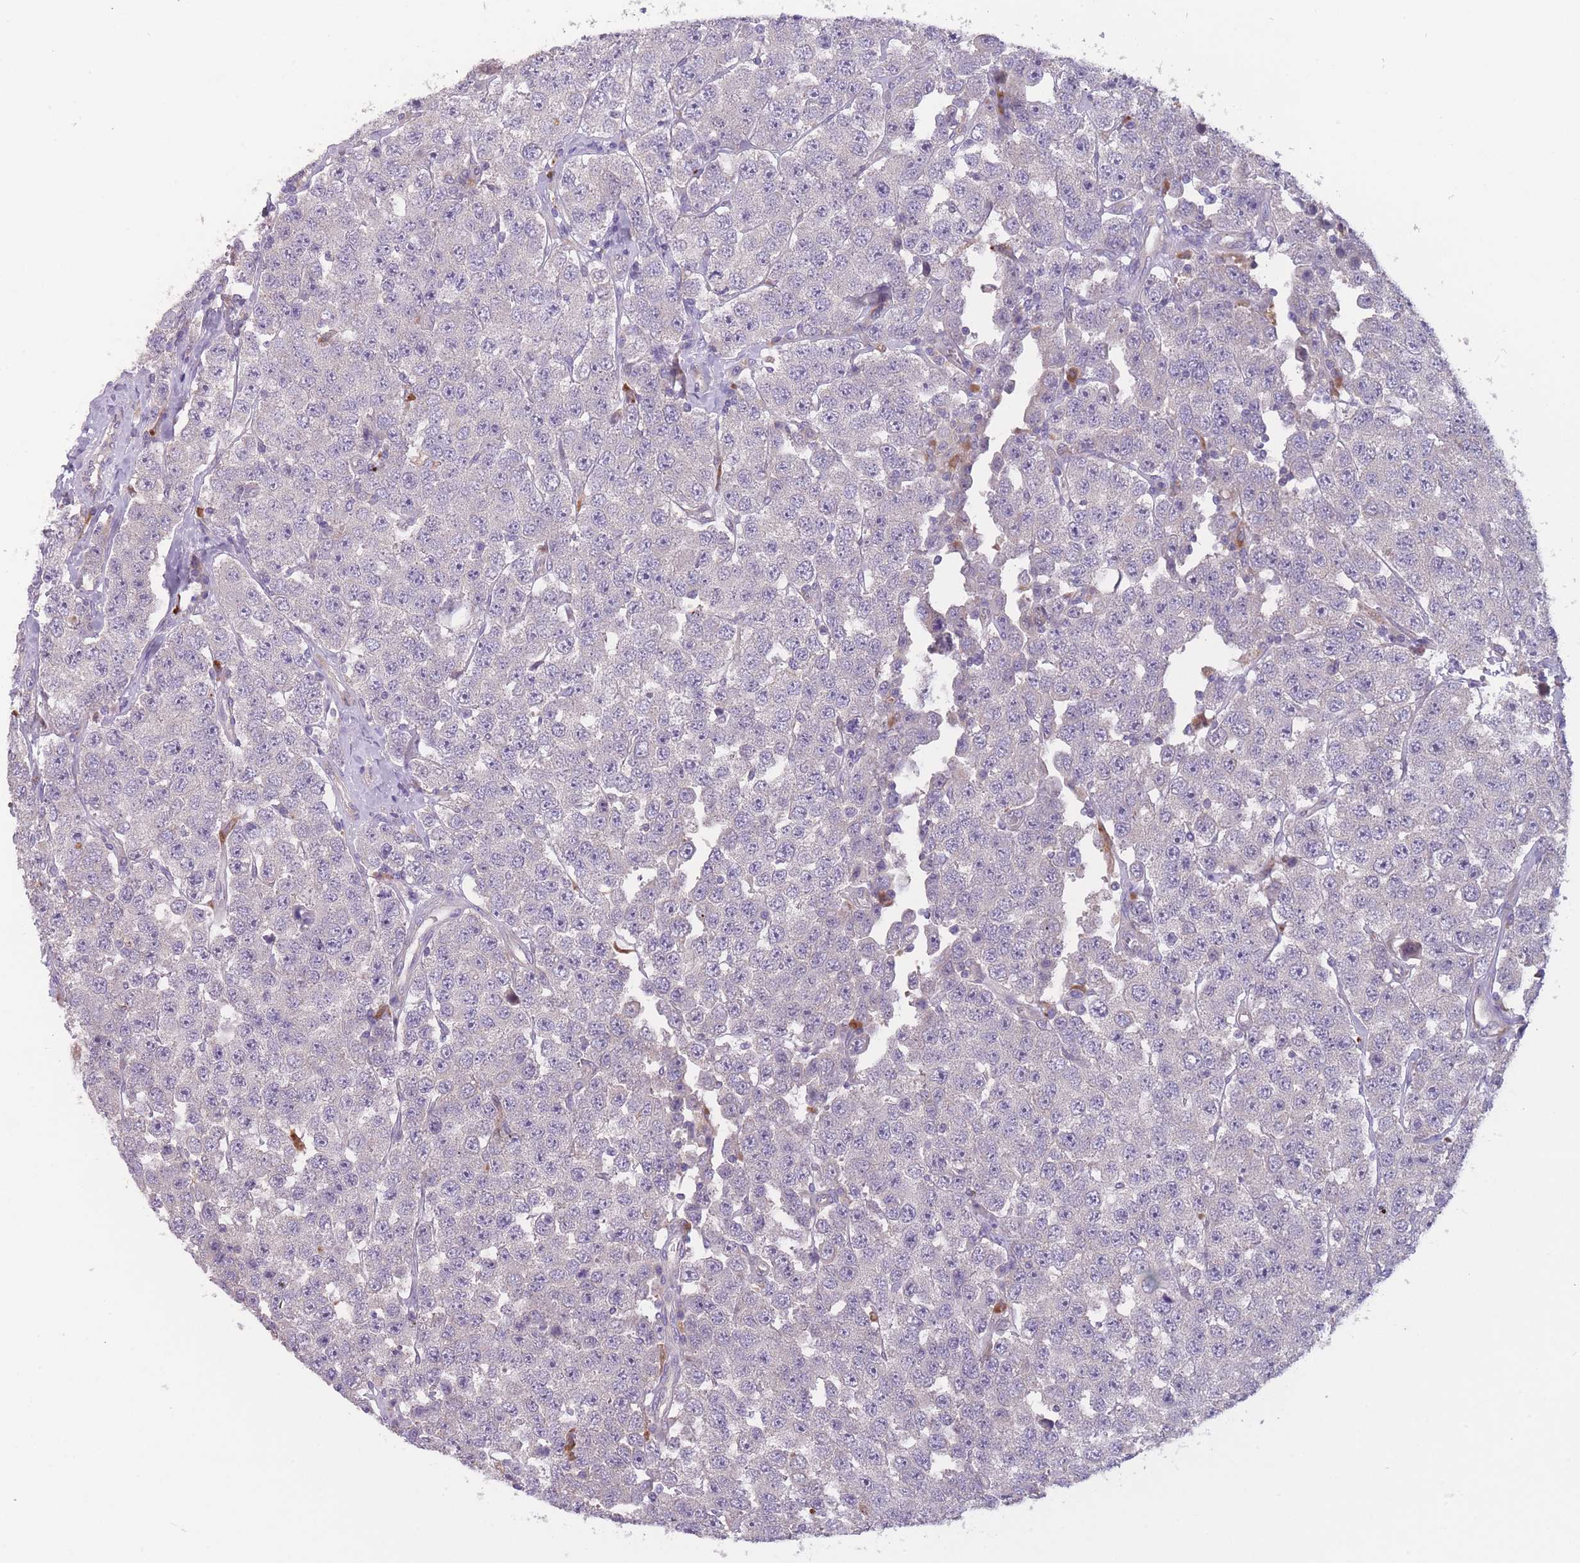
{"staining": {"intensity": "negative", "quantity": "none", "location": "none"}, "tissue": "testis cancer", "cell_type": "Tumor cells", "image_type": "cancer", "snomed": [{"axis": "morphology", "description": "Seminoma, NOS"}, {"axis": "topography", "description": "Testis"}], "caption": "Tumor cells are negative for protein expression in human seminoma (testis).", "gene": "ITPKC", "patient": {"sex": "male", "age": 28}}